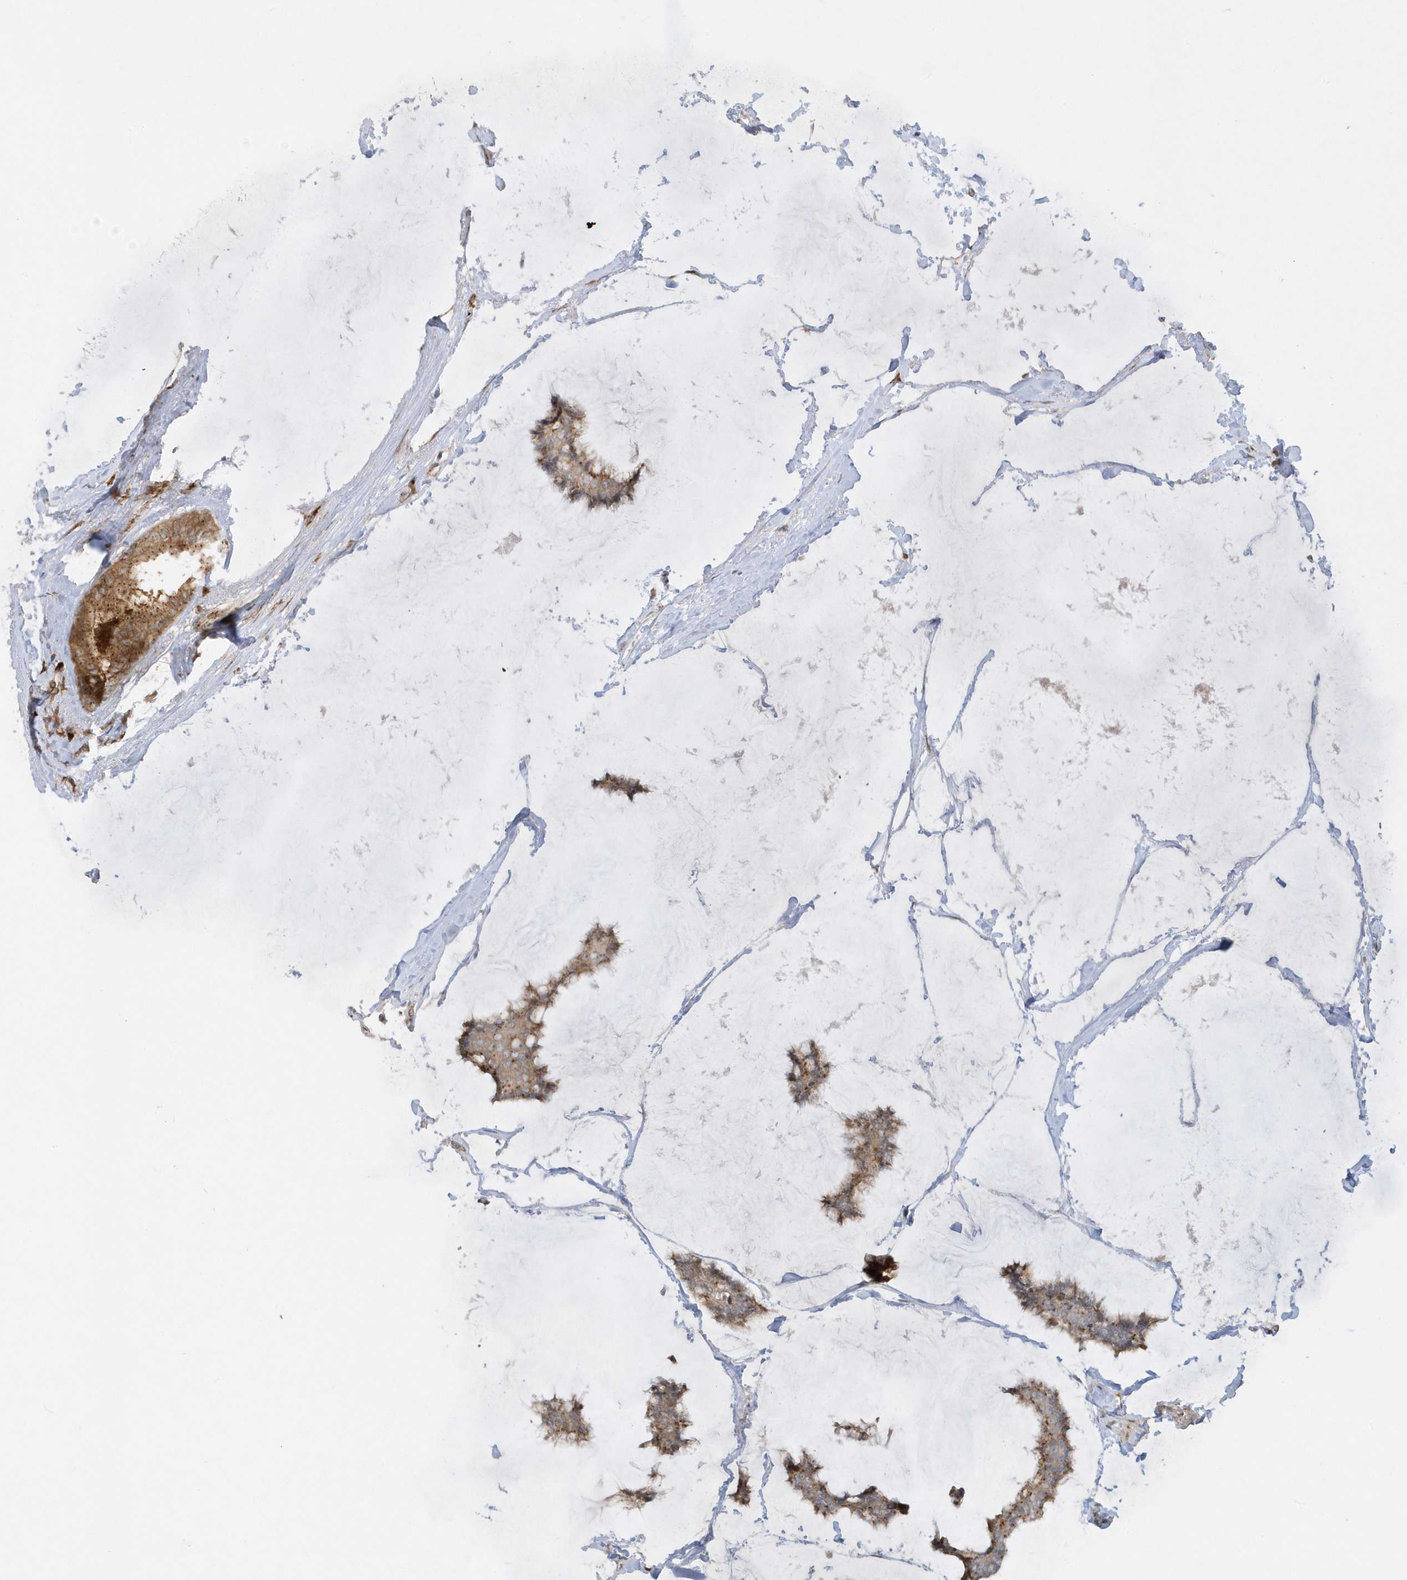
{"staining": {"intensity": "moderate", "quantity": ">75%", "location": "cytoplasmic/membranous"}, "tissue": "breast cancer", "cell_type": "Tumor cells", "image_type": "cancer", "snomed": [{"axis": "morphology", "description": "Duct carcinoma"}, {"axis": "topography", "description": "Breast"}], "caption": "Human breast infiltrating ductal carcinoma stained for a protein (brown) shows moderate cytoplasmic/membranous positive expression in approximately >75% of tumor cells.", "gene": "RPP40", "patient": {"sex": "female", "age": 93}}